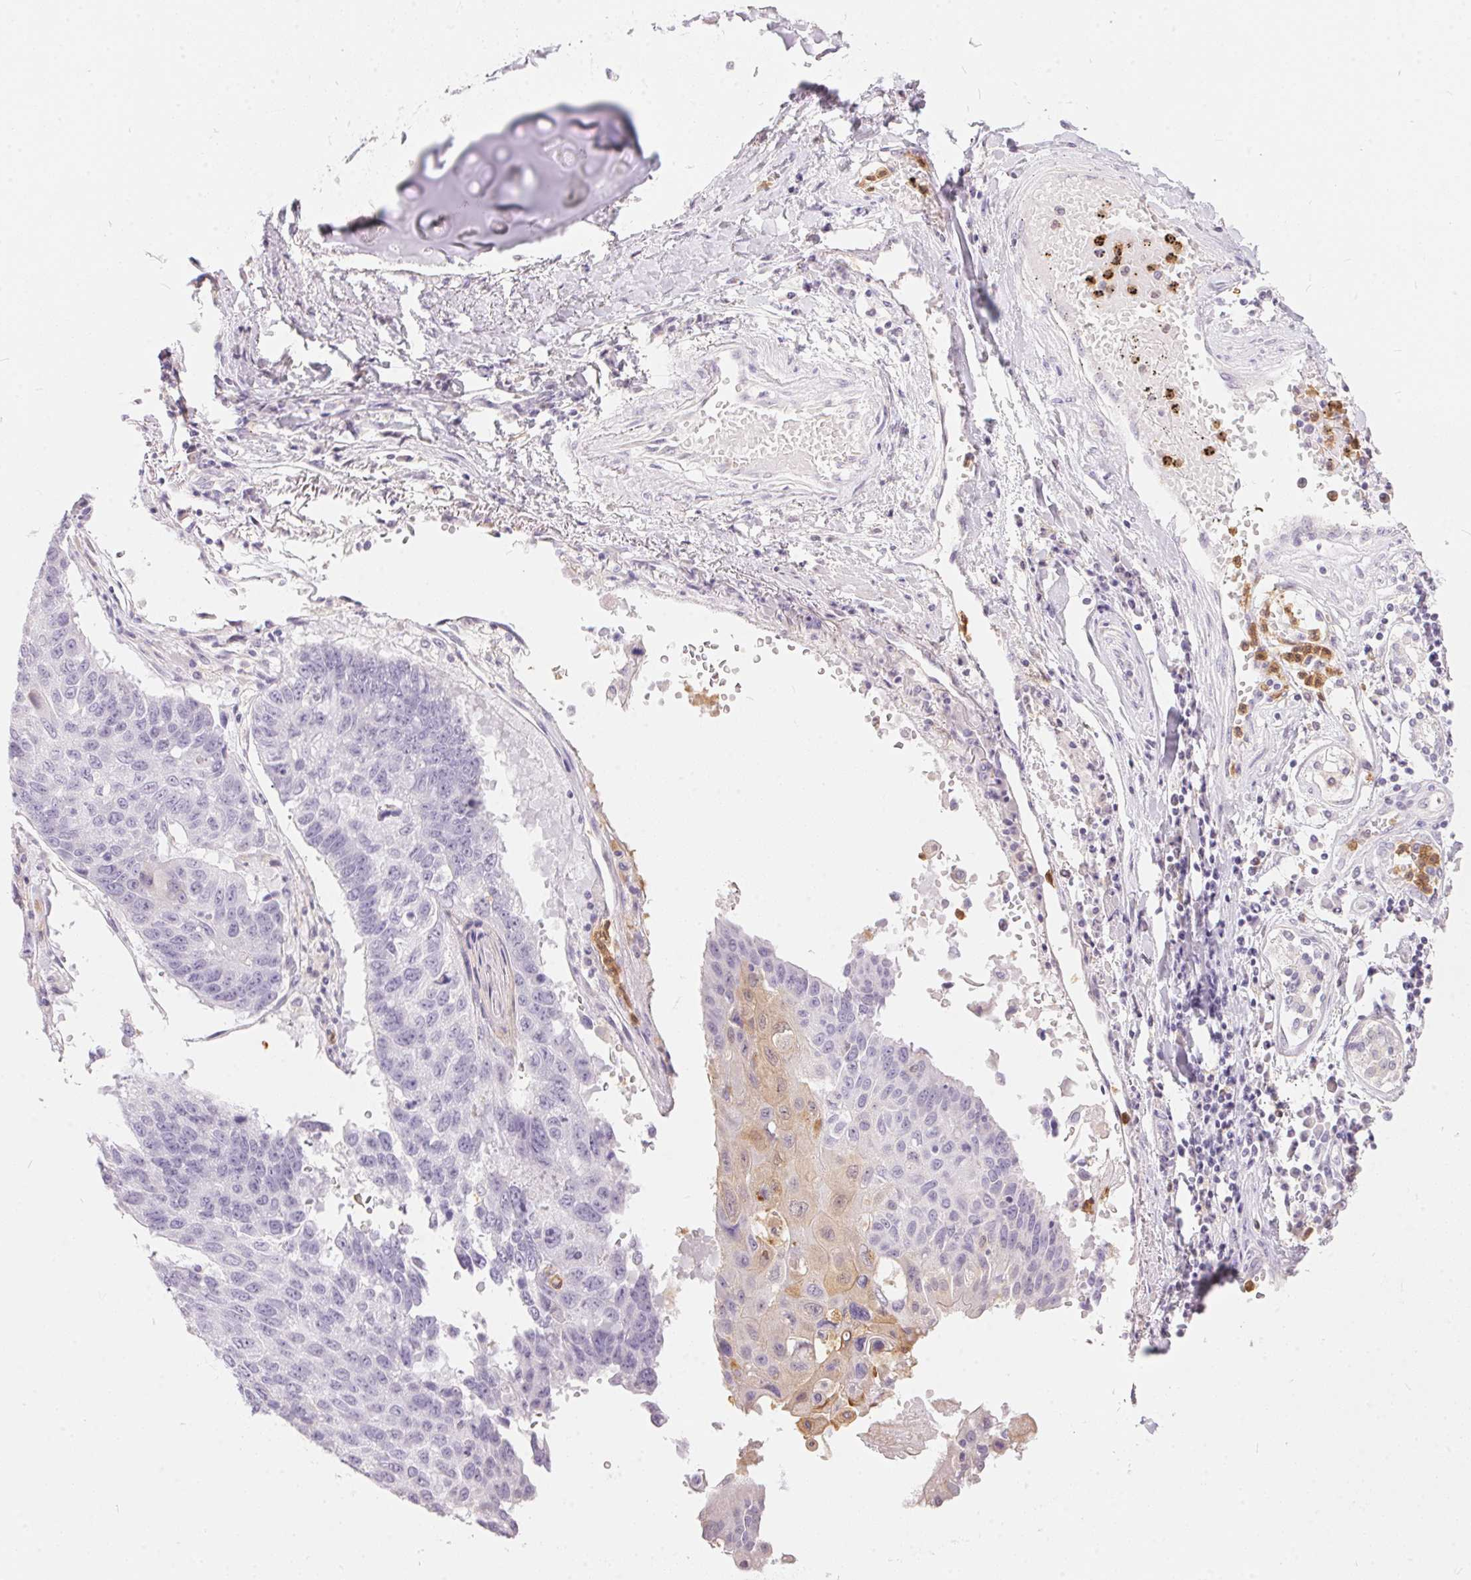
{"staining": {"intensity": "negative", "quantity": "none", "location": "none"}, "tissue": "lung cancer", "cell_type": "Tumor cells", "image_type": "cancer", "snomed": [{"axis": "morphology", "description": "Squamous cell carcinoma, NOS"}, {"axis": "topography", "description": "Lung"}], "caption": "IHC of human lung squamous cell carcinoma displays no positivity in tumor cells.", "gene": "SERPINB1", "patient": {"sex": "male", "age": 73}}